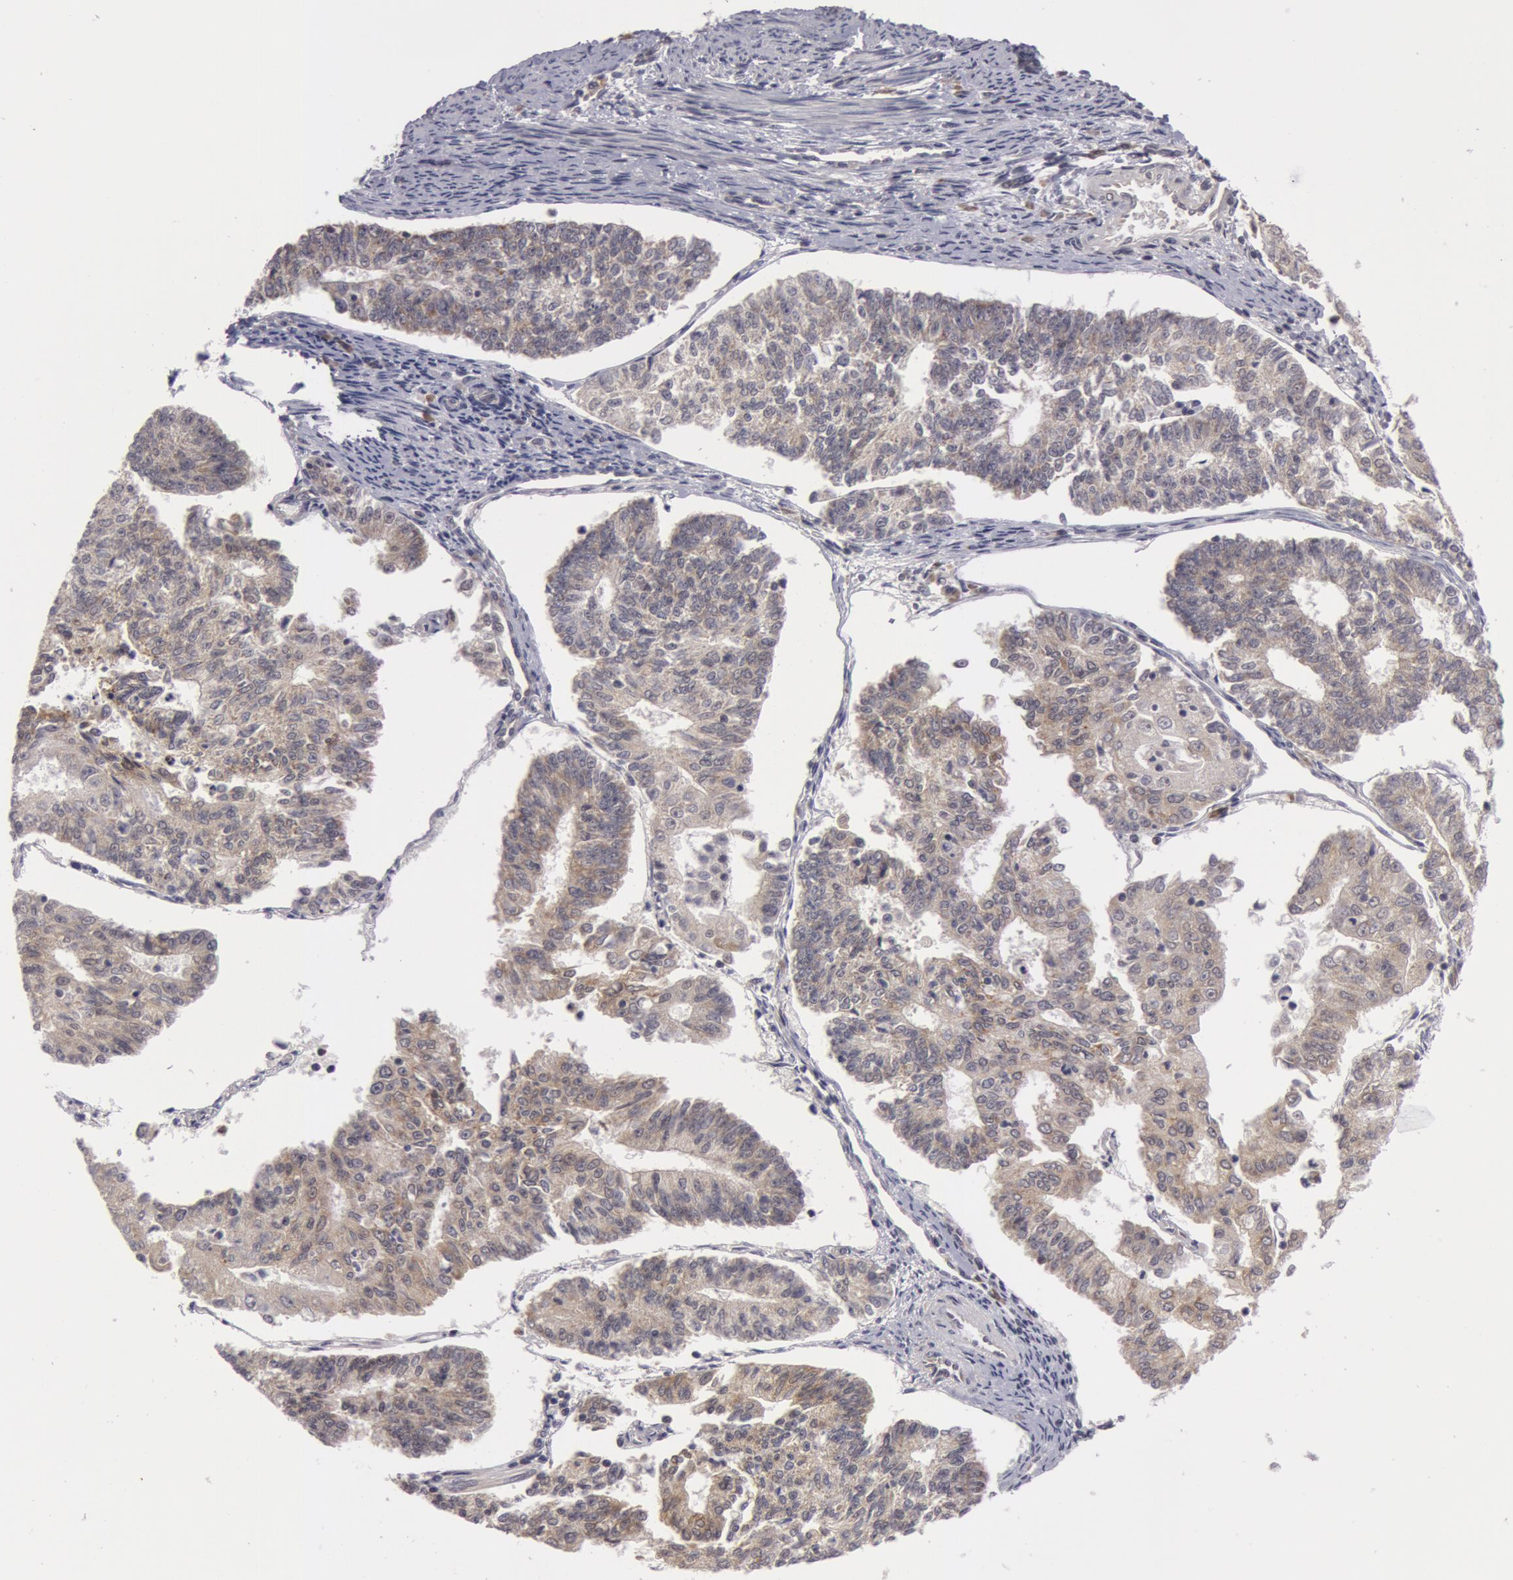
{"staining": {"intensity": "moderate", "quantity": "<25%", "location": "cytoplasmic/membranous"}, "tissue": "endometrial cancer", "cell_type": "Tumor cells", "image_type": "cancer", "snomed": [{"axis": "morphology", "description": "Adenocarcinoma, NOS"}, {"axis": "topography", "description": "Endometrium"}], "caption": "This is a photomicrograph of immunohistochemistry (IHC) staining of adenocarcinoma (endometrial), which shows moderate staining in the cytoplasmic/membranous of tumor cells.", "gene": "SYTL4", "patient": {"sex": "female", "age": 56}}